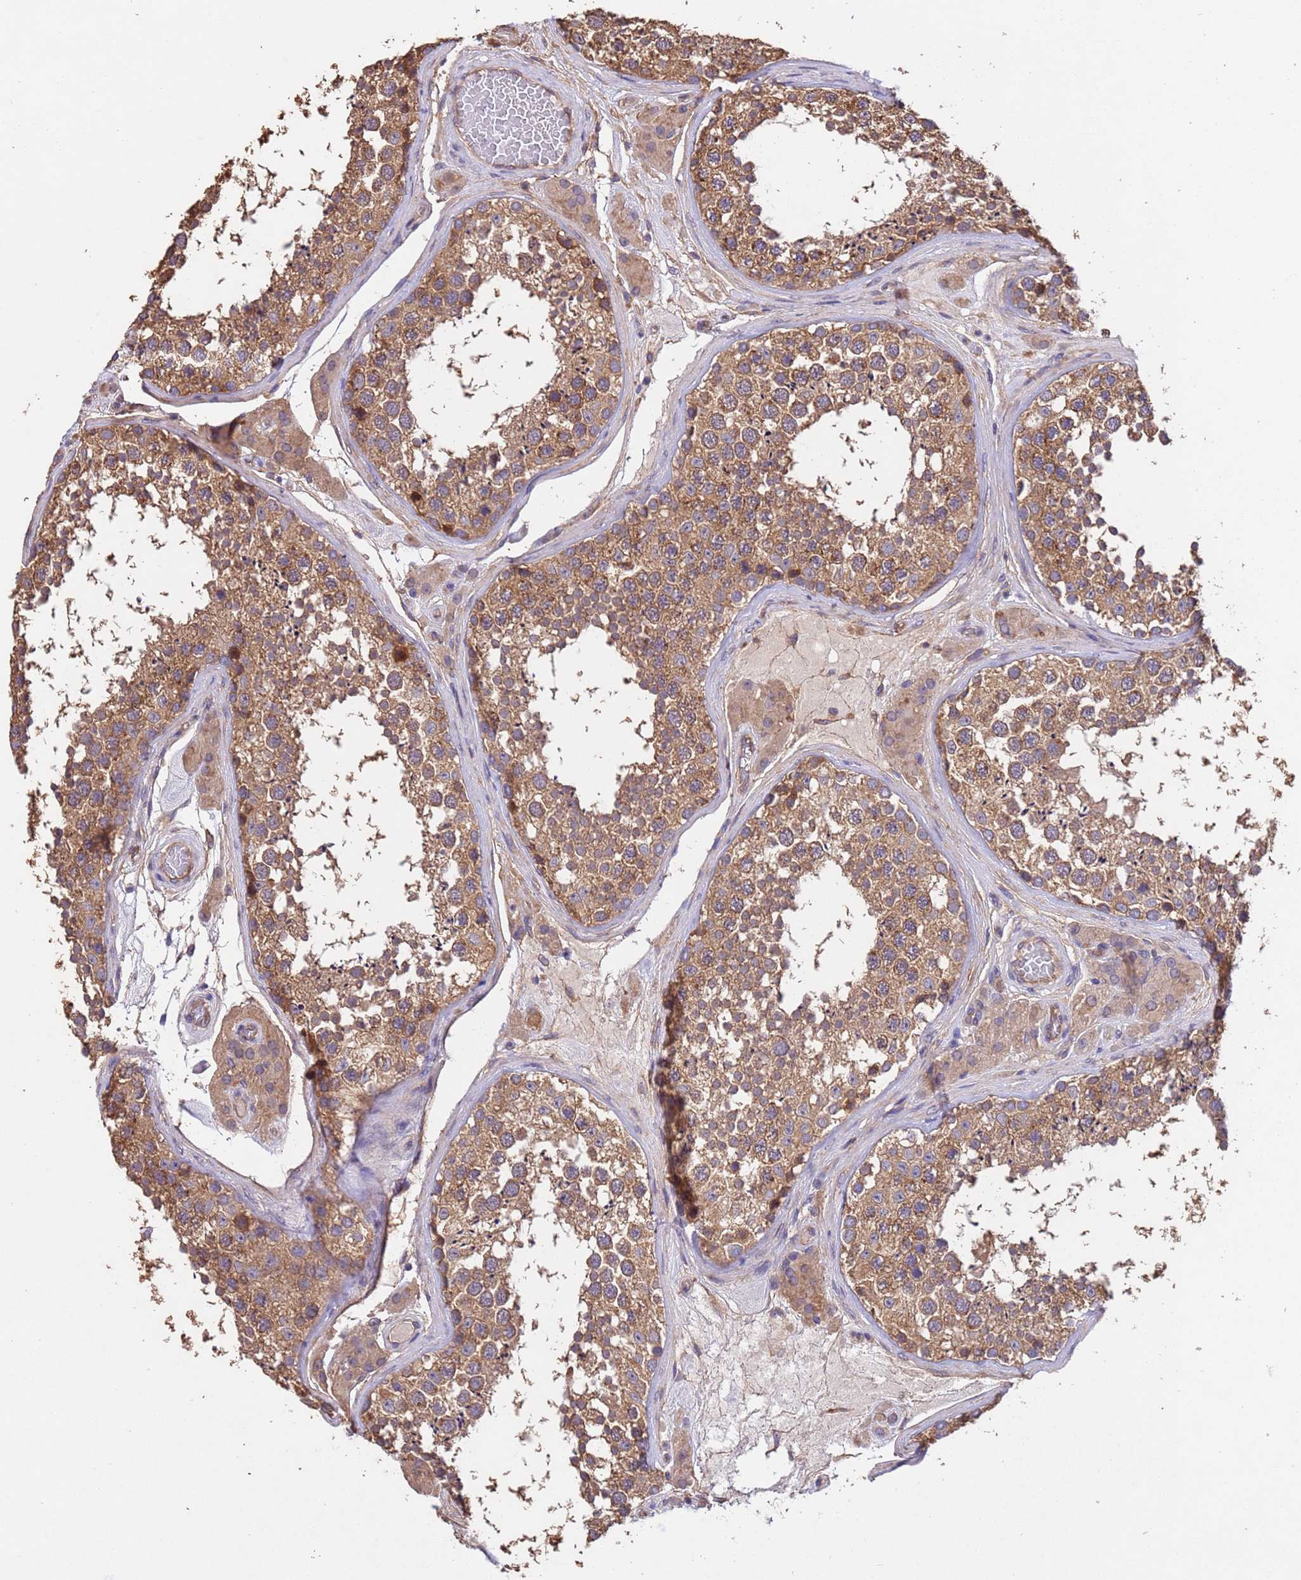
{"staining": {"intensity": "moderate", "quantity": ">75%", "location": "cytoplasmic/membranous"}, "tissue": "testis", "cell_type": "Cells in seminiferous ducts", "image_type": "normal", "snomed": [{"axis": "morphology", "description": "Normal tissue, NOS"}, {"axis": "topography", "description": "Testis"}], "caption": "IHC histopathology image of unremarkable testis: testis stained using IHC shows medium levels of moderate protein expression localized specifically in the cytoplasmic/membranous of cells in seminiferous ducts, appearing as a cytoplasmic/membranous brown color.", "gene": "MTX3", "patient": {"sex": "male", "age": 46}}